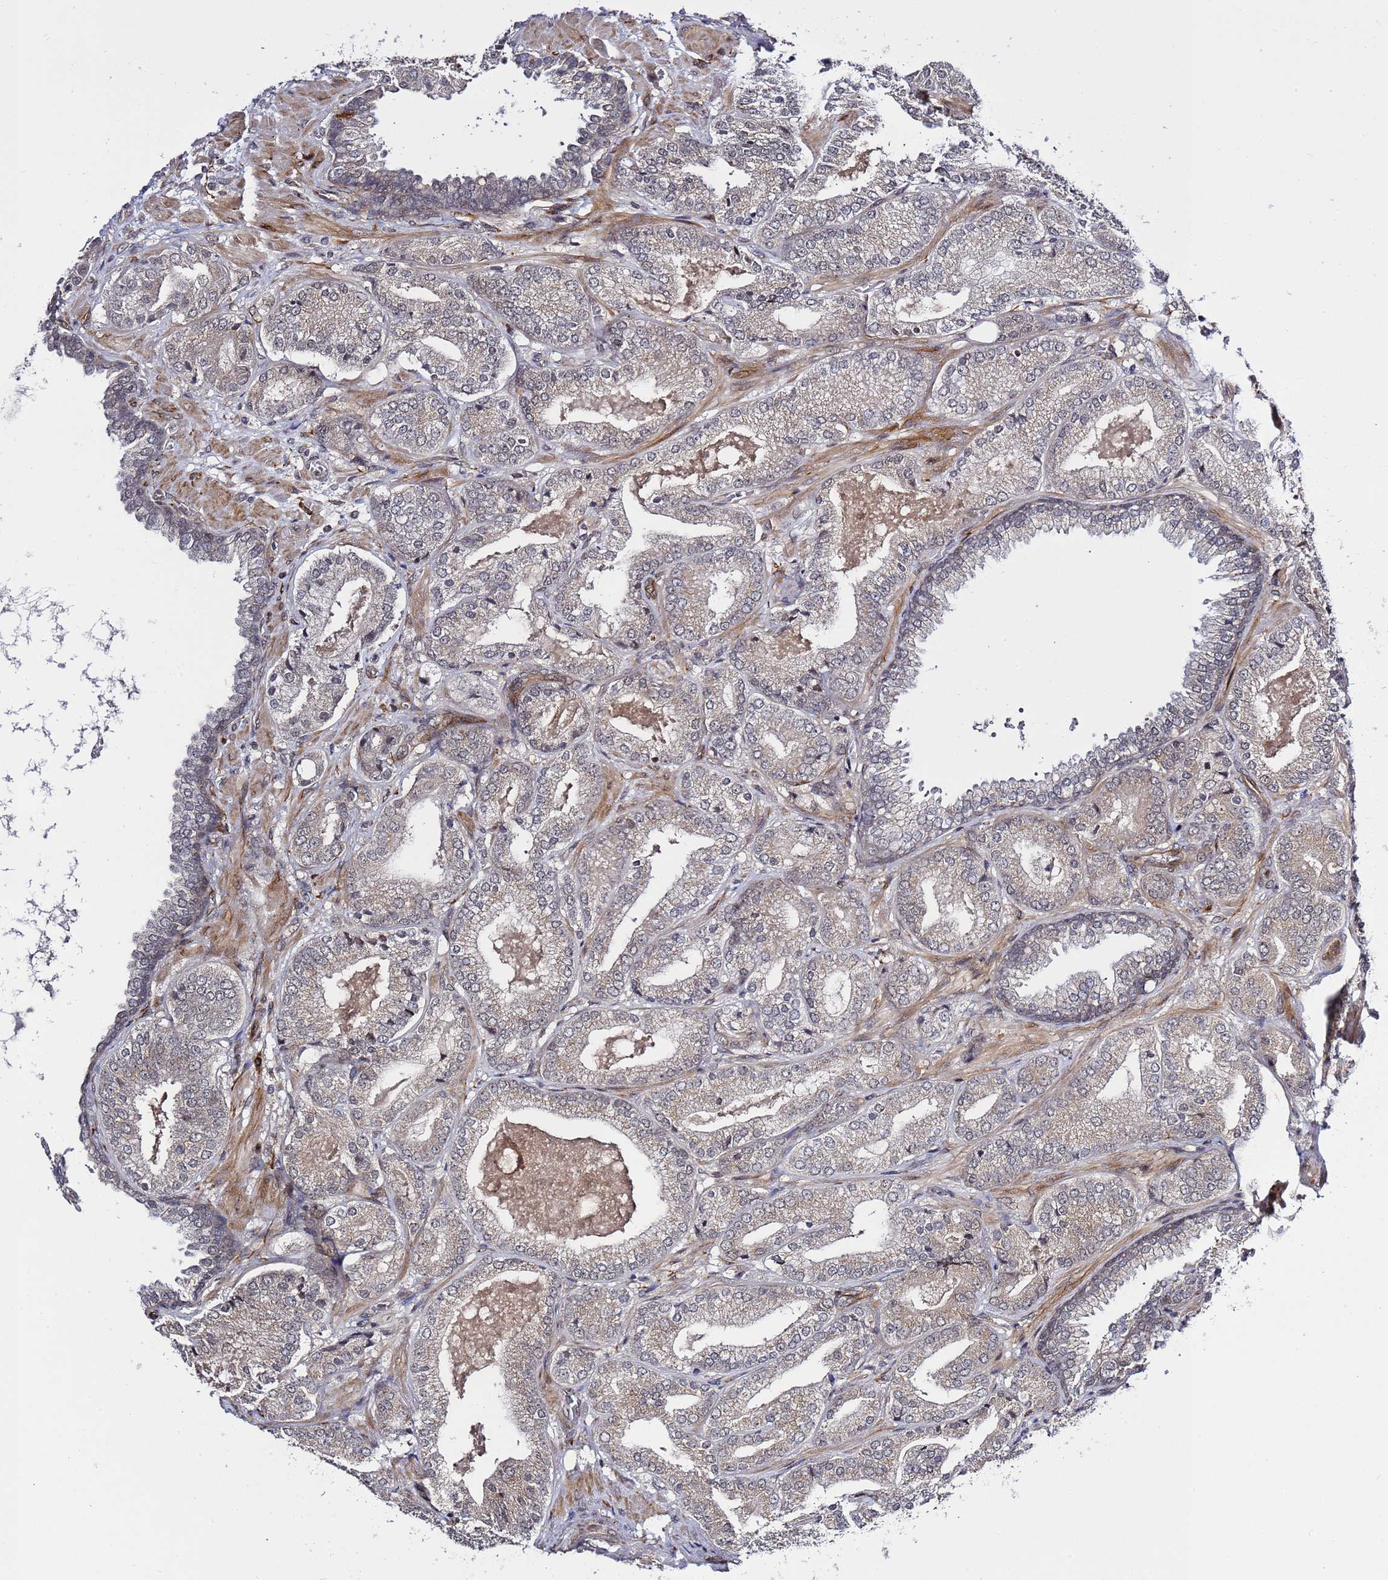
{"staining": {"intensity": "negative", "quantity": "none", "location": "none"}, "tissue": "prostate cancer", "cell_type": "Tumor cells", "image_type": "cancer", "snomed": [{"axis": "morphology", "description": "Adenocarcinoma, High grade"}, {"axis": "topography", "description": "Prostate"}], "caption": "Immunohistochemistry of human high-grade adenocarcinoma (prostate) exhibits no expression in tumor cells.", "gene": "POLR2D", "patient": {"sex": "male", "age": 63}}